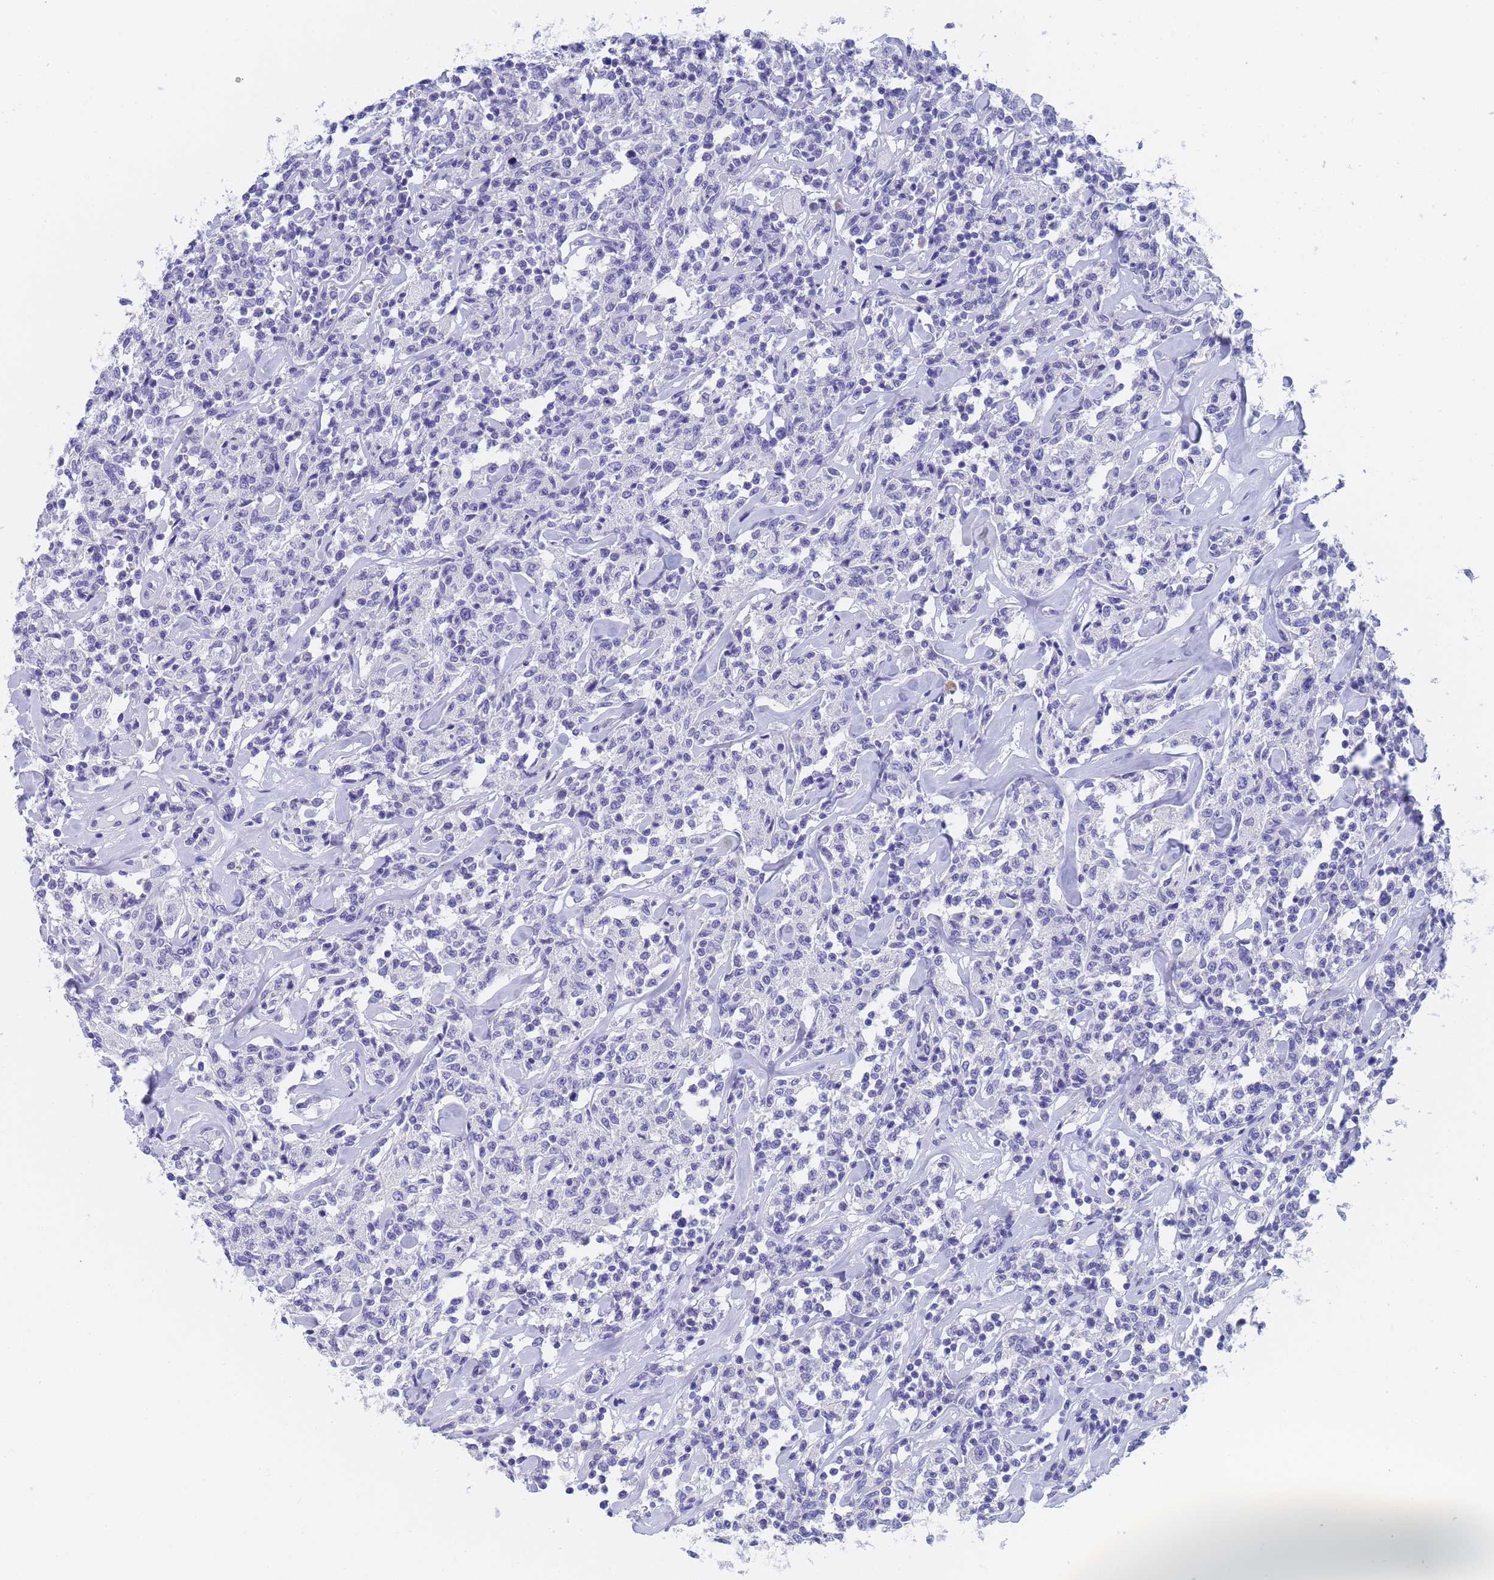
{"staining": {"intensity": "negative", "quantity": "none", "location": "none"}, "tissue": "lymphoma", "cell_type": "Tumor cells", "image_type": "cancer", "snomed": [{"axis": "morphology", "description": "Malignant lymphoma, non-Hodgkin's type, Low grade"}, {"axis": "topography", "description": "Small intestine"}], "caption": "A histopathology image of malignant lymphoma, non-Hodgkin's type (low-grade) stained for a protein exhibits no brown staining in tumor cells.", "gene": "STATH", "patient": {"sex": "female", "age": 59}}